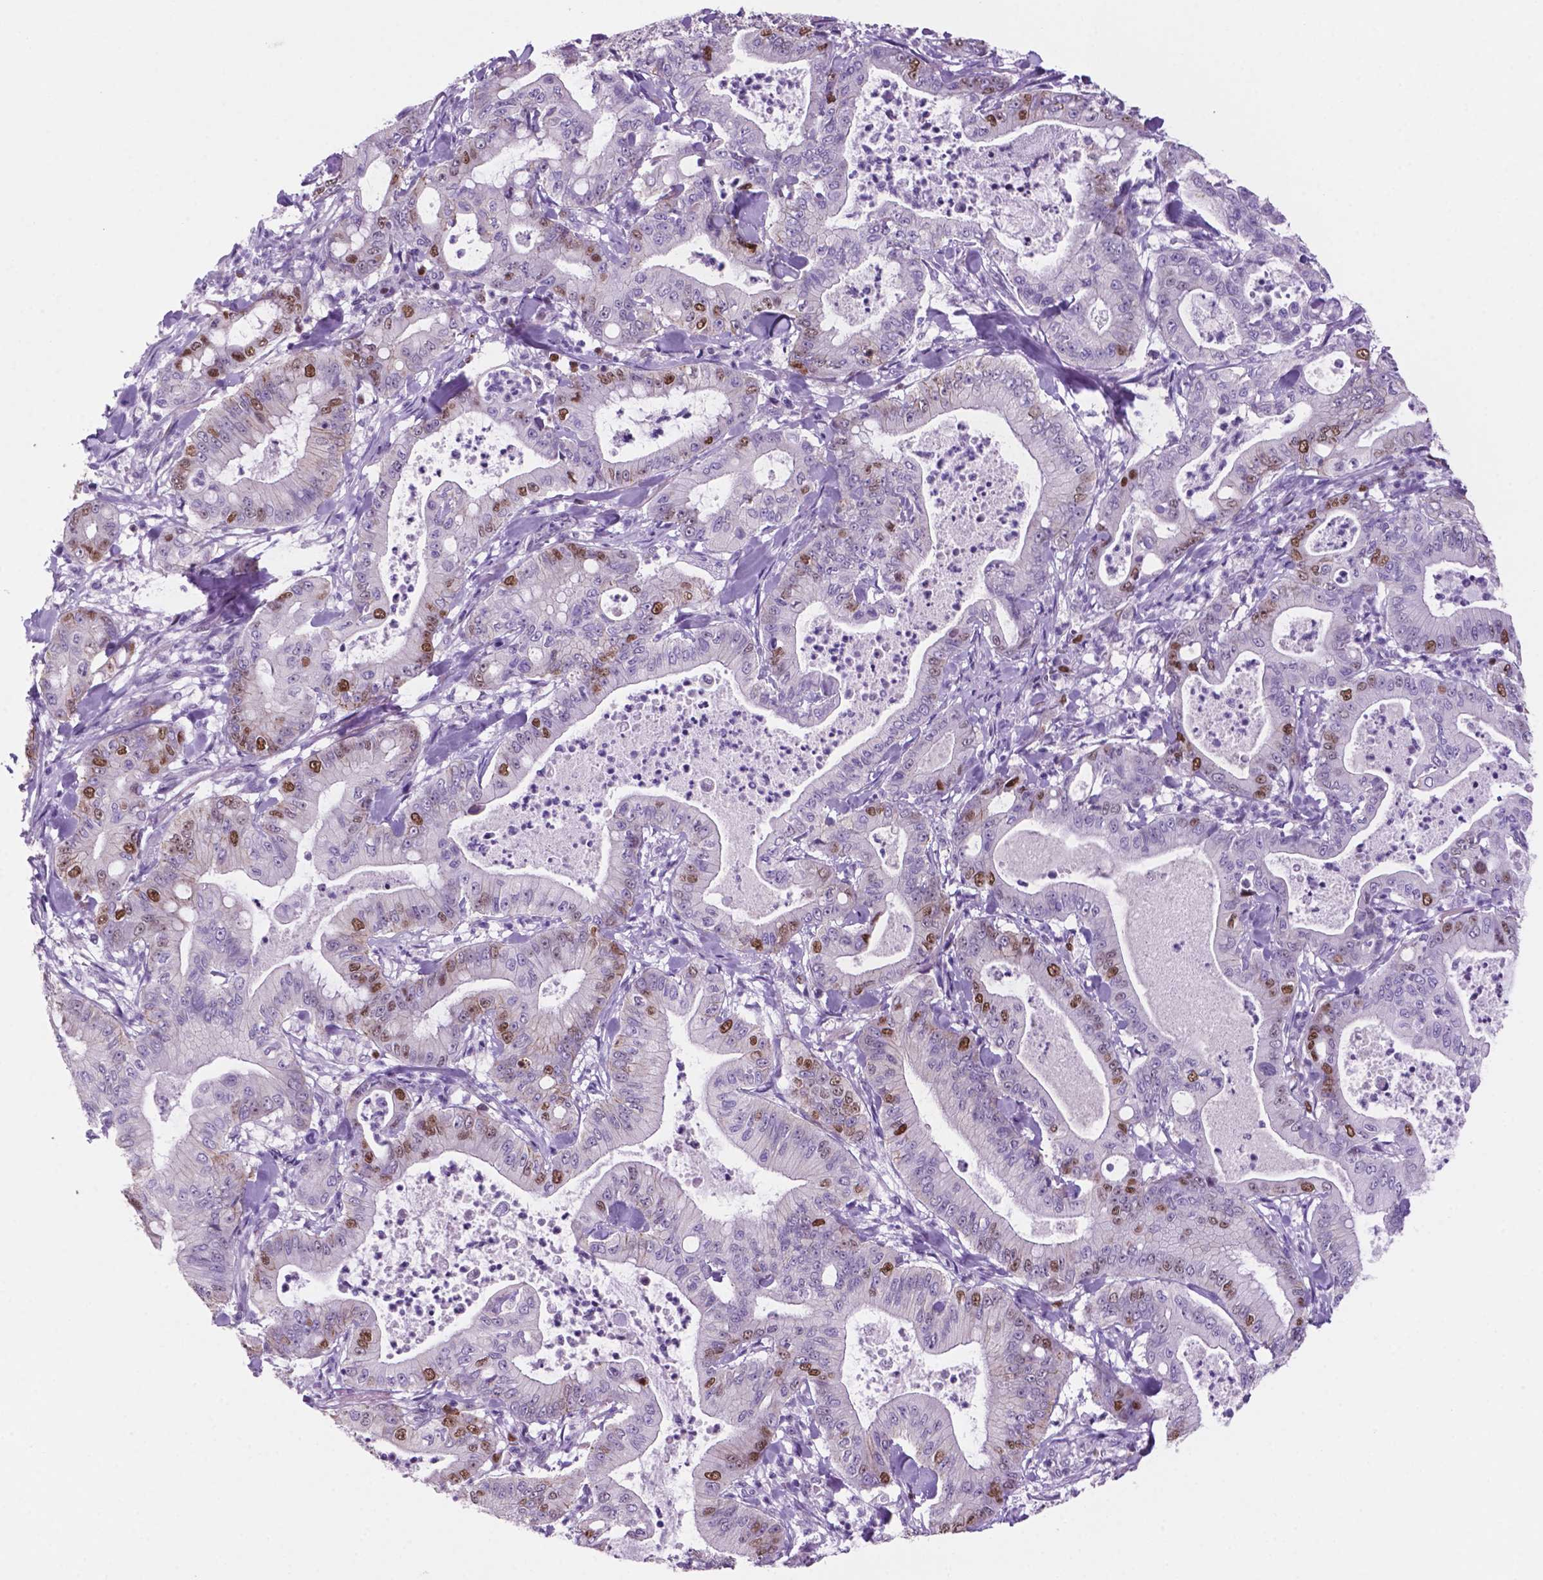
{"staining": {"intensity": "moderate", "quantity": "25%-75%", "location": "nuclear"}, "tissue": "pancreatic cancer", "cell_type": "Tumor cells", "image_type": "cancer", "snomed": [{"axis": "morphology", "description": "Adenocarcinoma, NOS"}, {"axis": "topography", "description": "Pancreas"}], "caption": "Human pancreatic cancer stained with a brown dye demonstrates moderate nuclear positive positivity in about 25%-75% of tumor cells.", "gene": "NCAPH2", "patient": {"sex": "male", "age": 71}}